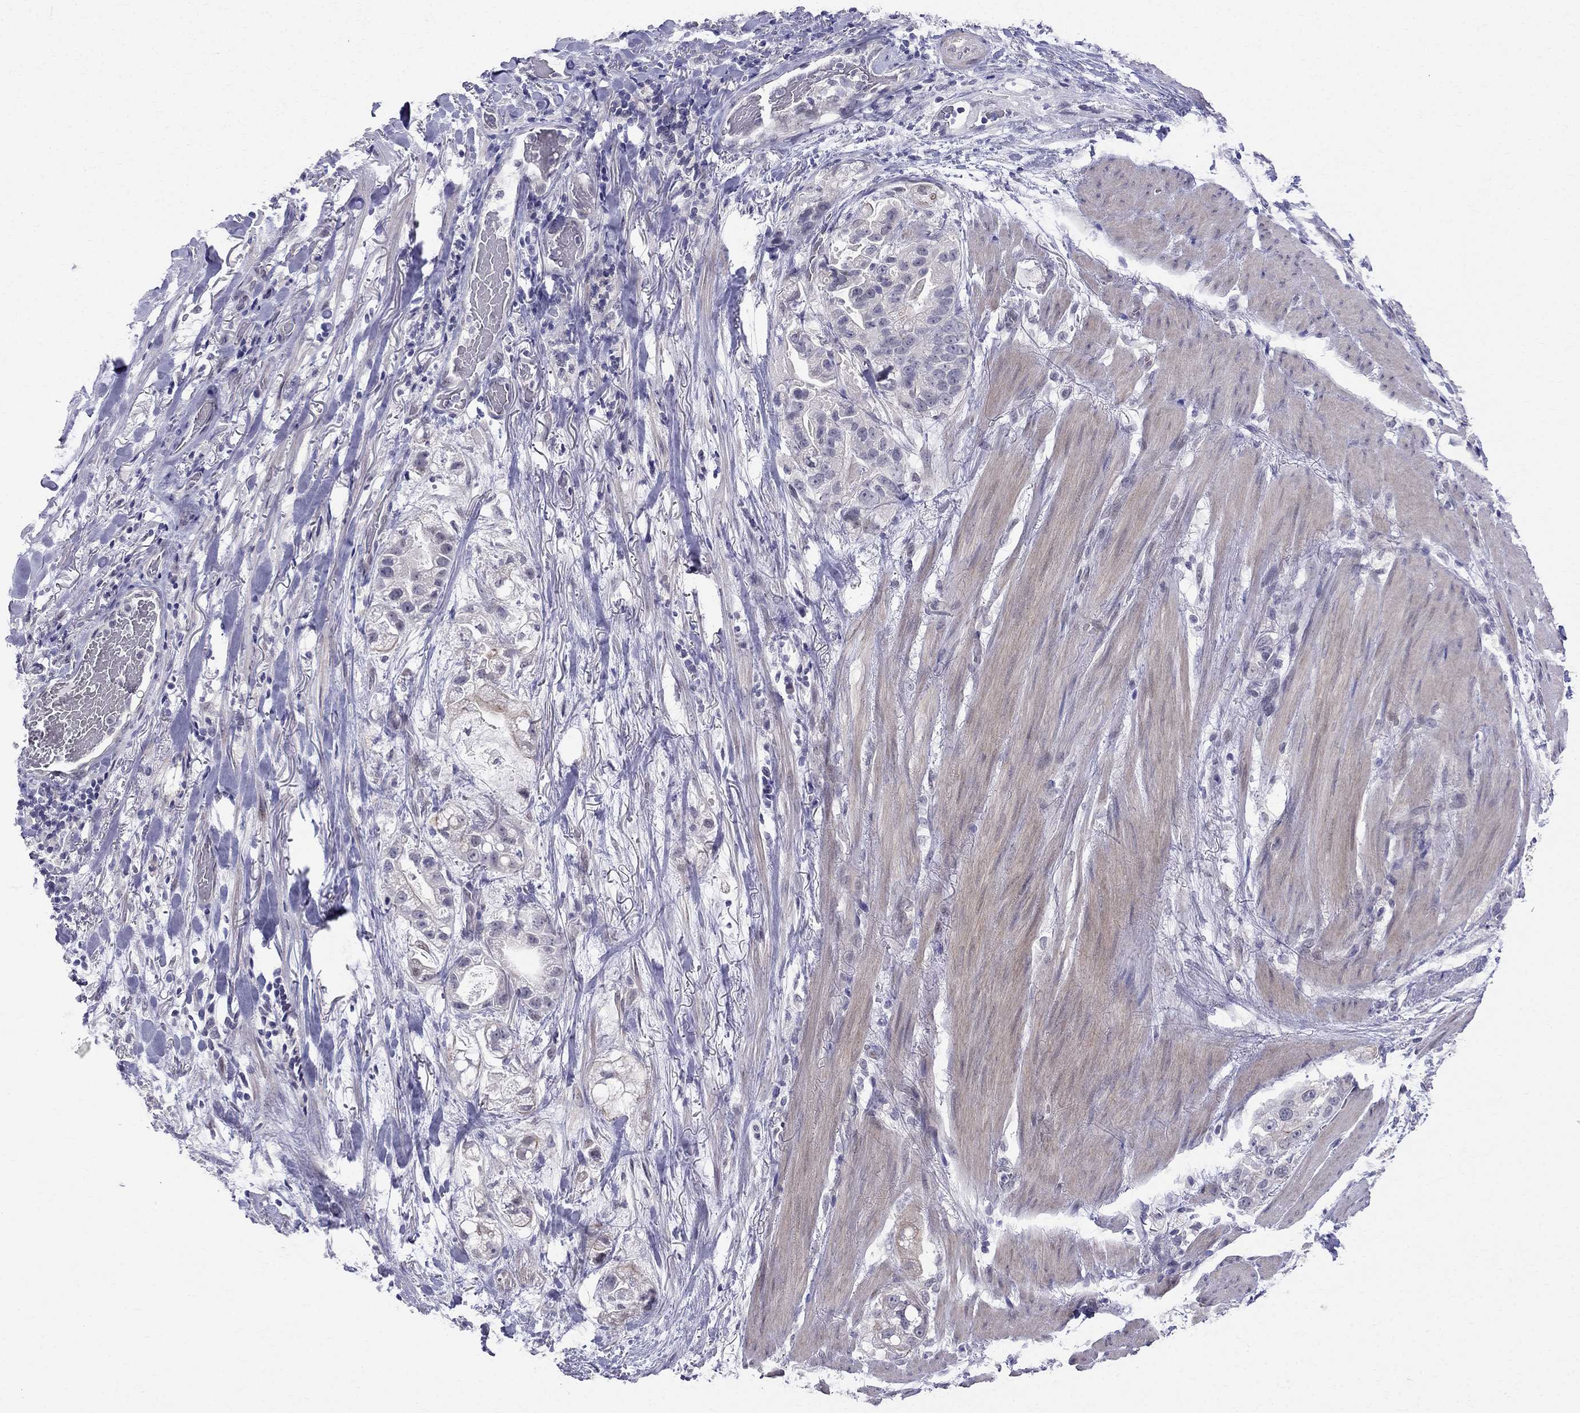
{"staining": {"intensity": "negative", "quantity": "none", "location": "none"}, "tissue": "stomach cancer", "cell_type": "Tumor cells", "image_type": "cancer", "snomed": [{"axis": "morphology", "description": "Adenocarcinoma, NOS"}, {"axis": "topography", "description": "Stomach"}], "caption": "The histopathology image exhibits no significant positivity in tumor cells of stomach adenocarcinoma.", "gene": "BAG5", "patient": {"sex": "male", "age": 59}}